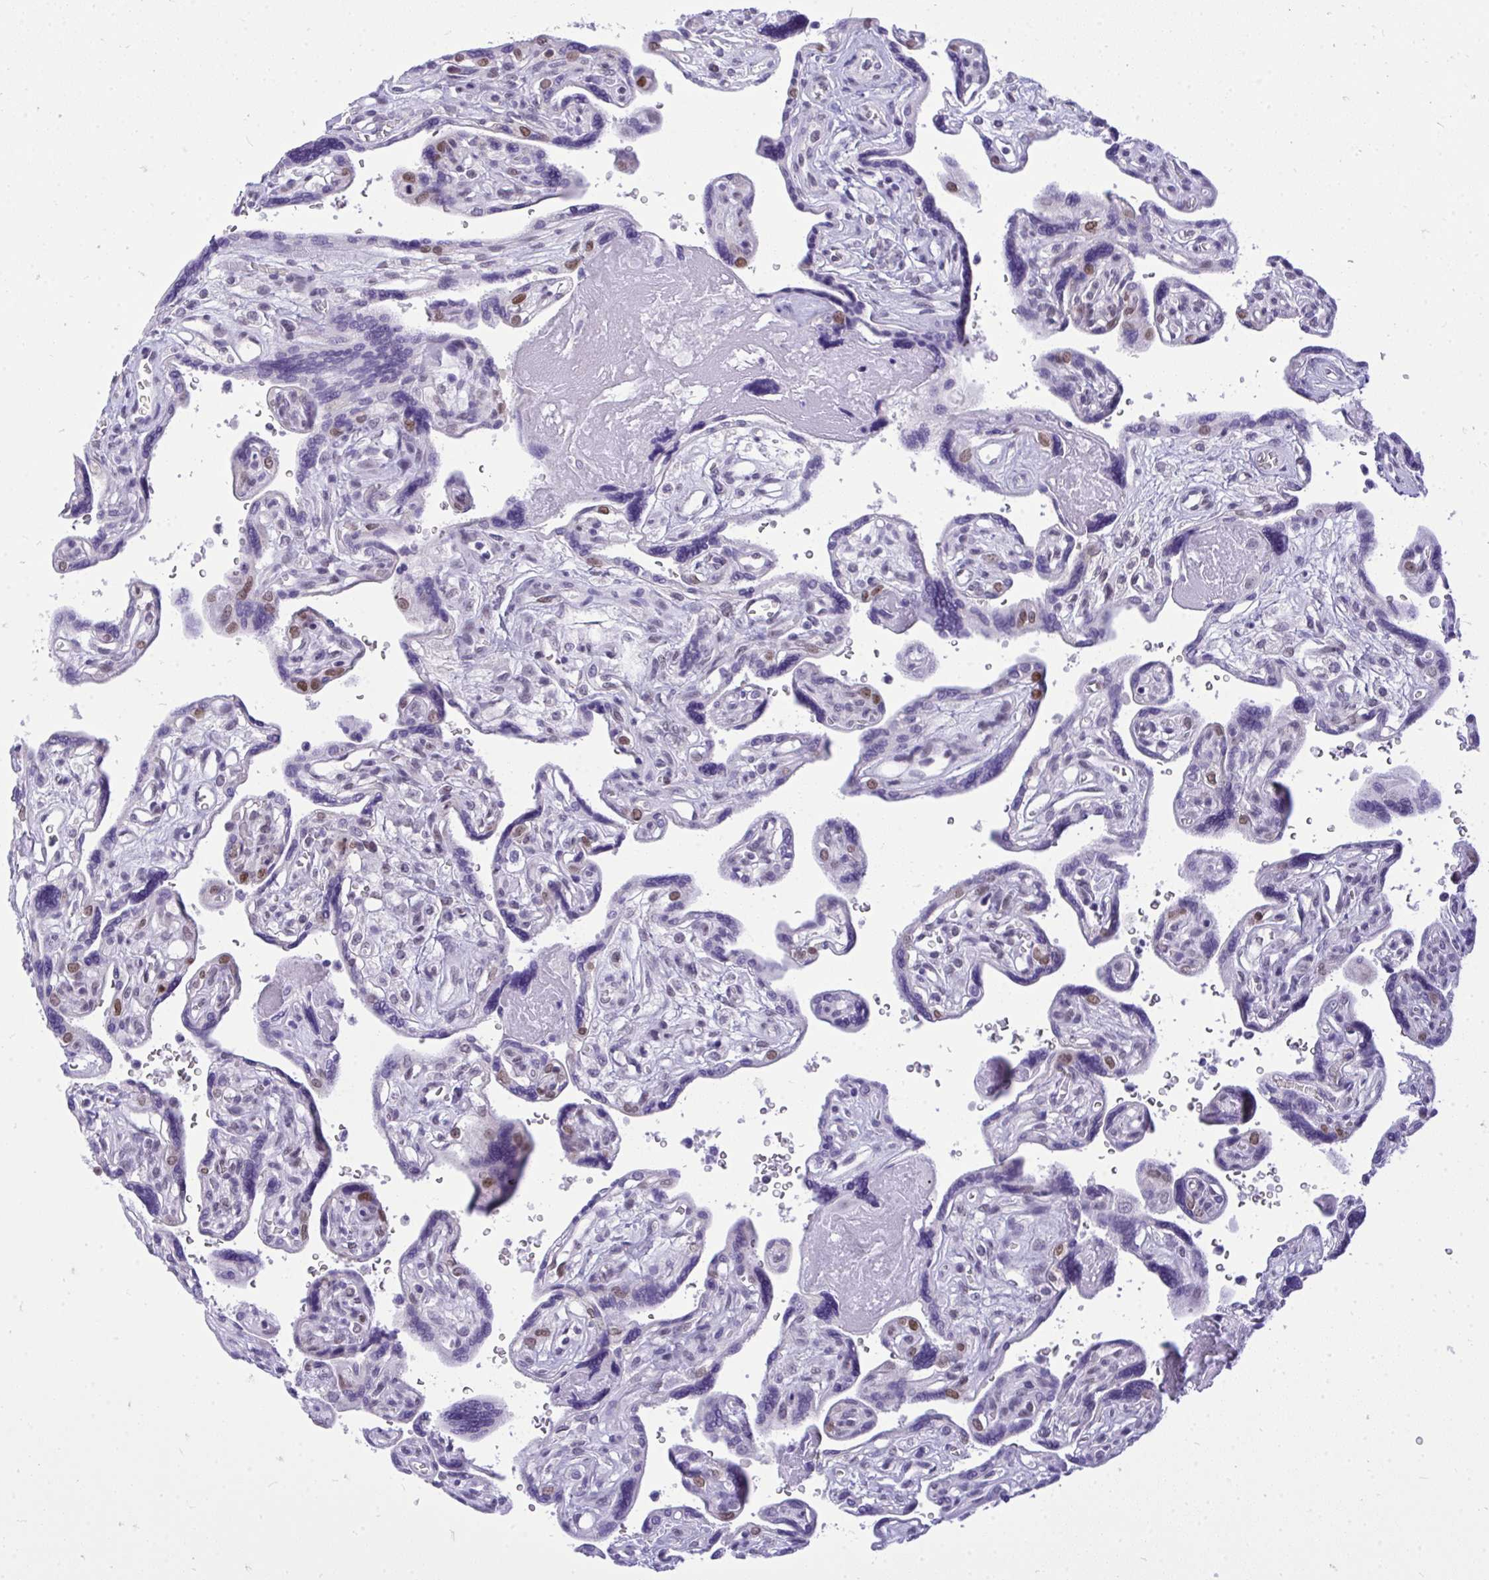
{"staining": {"intensity": "negative", "quantity": "none", "location": "none"}, "tissue": "placenta", "cell_type": "Decidual cells", "image_type": "normal", "snomed": [{"axis": "morphology", "description": "Normal tissue, NOS"}, {"axis": "topography", "description": "Placenta"}], "caption": "This is an immunohistochemistry (IHC) micrograph of unremarkable human placenta. There is no expression in decidual cells.", "gene": "TEAD4", "patient": {"sex": "female", "age": 39}}